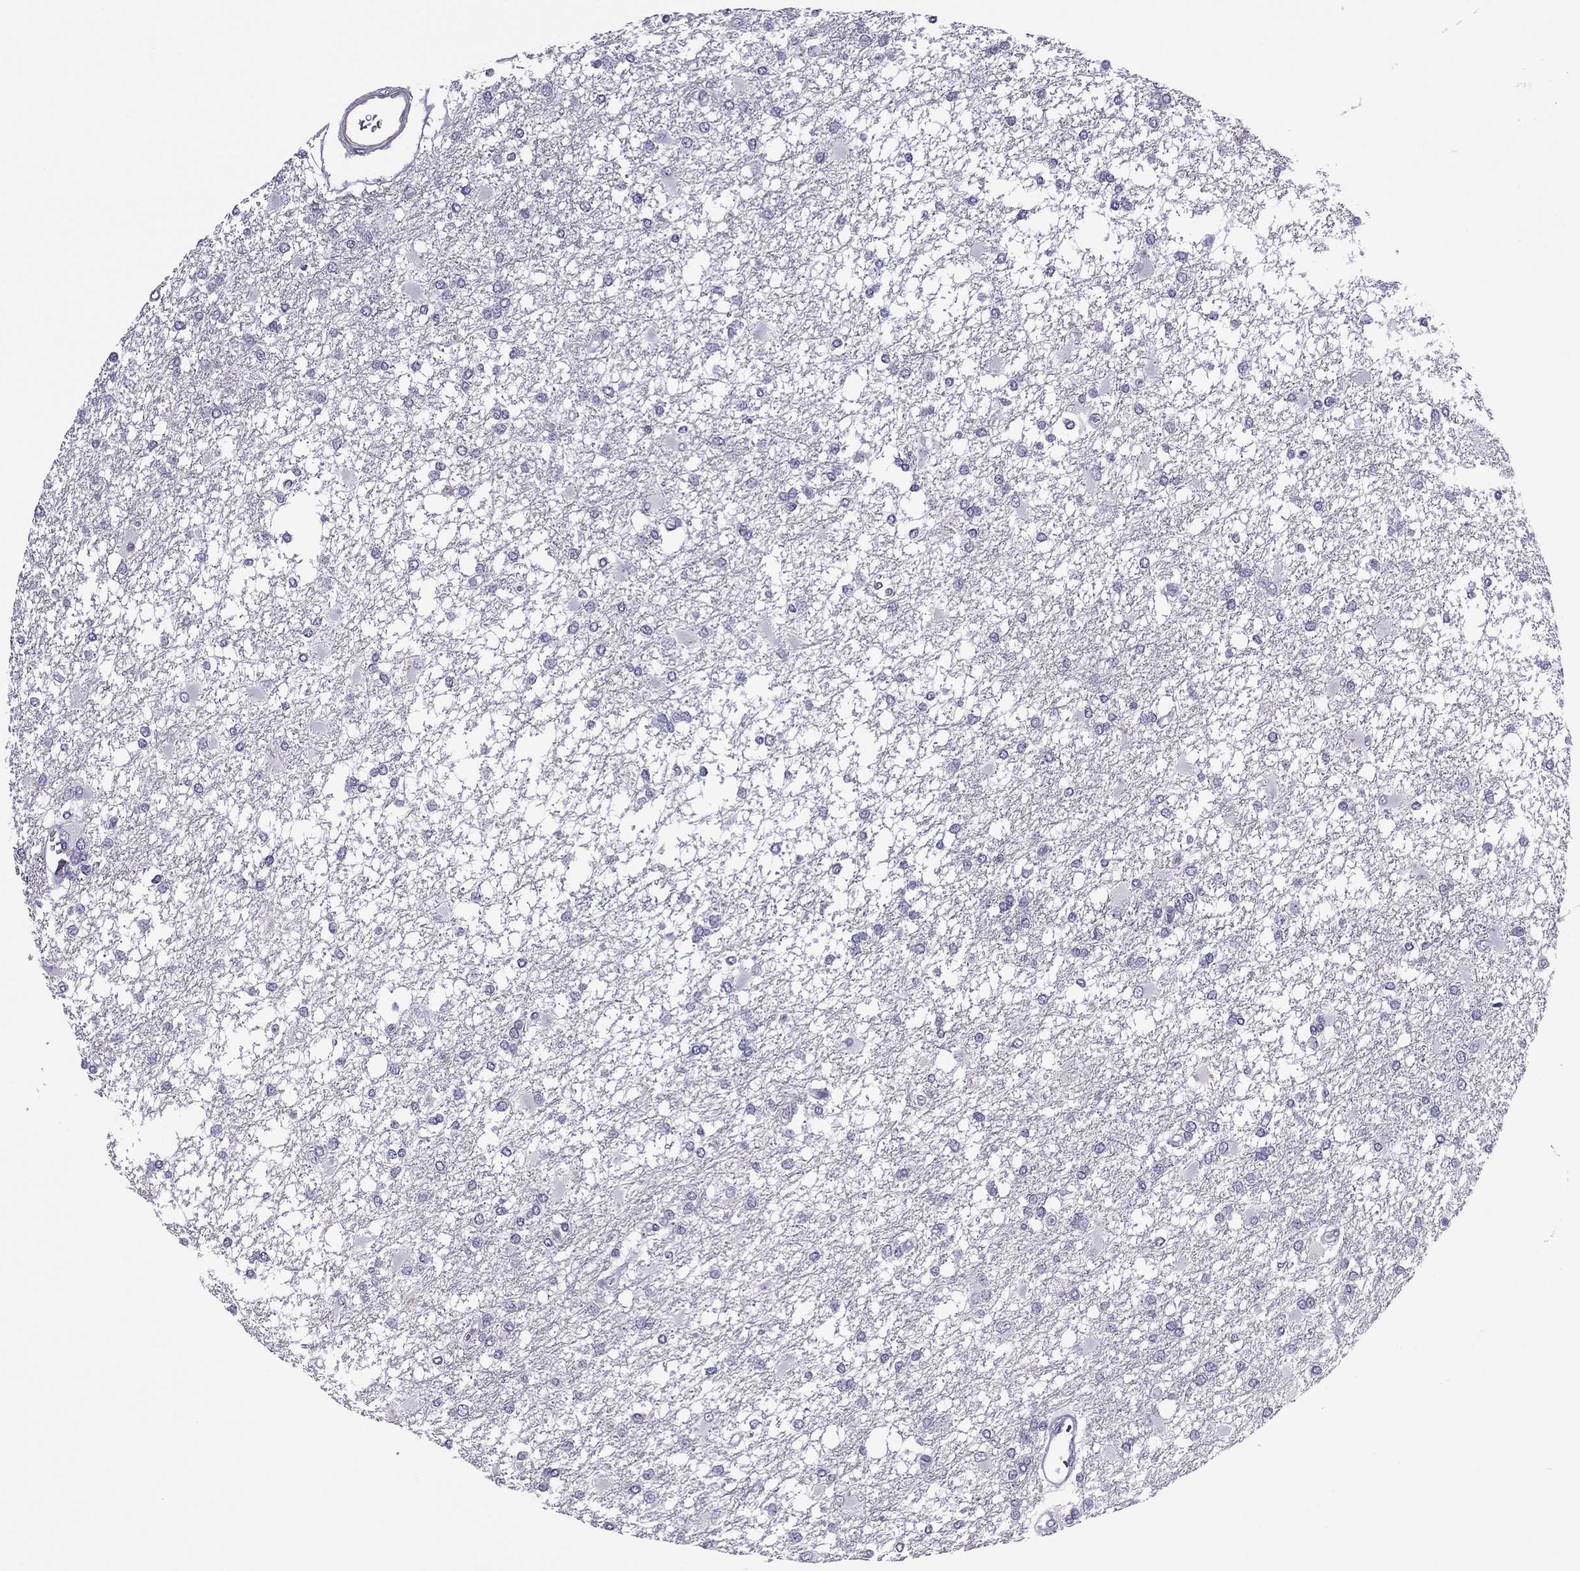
{"staining": {"intensity": "negative", "quantity": "none", "location": "none"}, "tissue": "glioma", "cell_type": "Tumor cells", "image_type": "cancer", "snomed": [{"axis": "morphology", "description": "Glioma, malignant, High grade"}, {"axis": "topography", "description": "Cerebral cortex"}], "caption": "Immunohistochemical staining of malignant high-grade glioma exhibits no significant positivity in tumor cells.", "gene": "SLC16A8", "patient": {"sex": "male", "age": 79}}